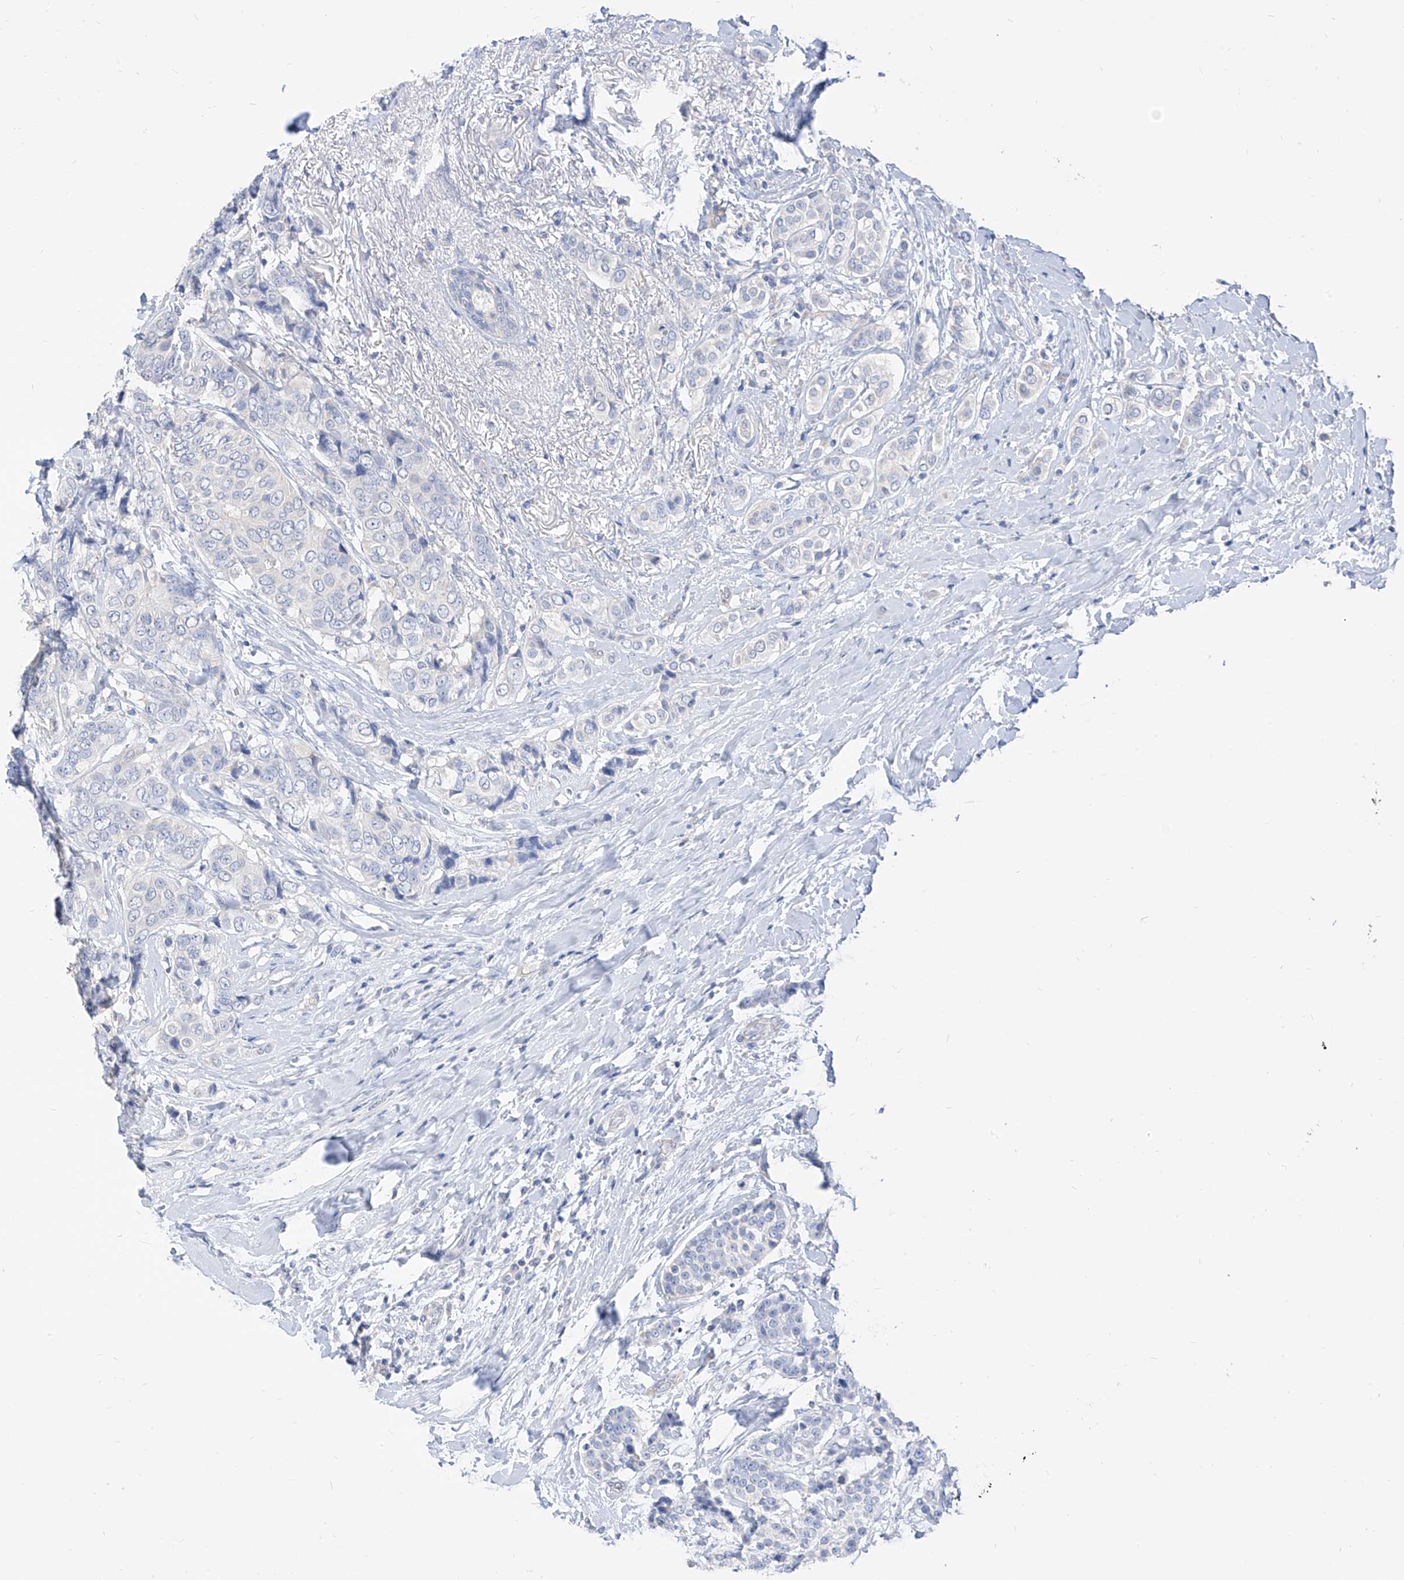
{"staining": {"intensity": "negative", "quantity": "none", "location": "none"}, "tissue": "breast cancer", "cell_type": "Tumor cells", "image_type": "cancer", "snomed": [{"axis": "morphology", "description": "Lobular carcinoma"}, {"axis": "topography", "description": "Breast"}], "caption": "DAB immunohistochemical staining of breast cancer (lobular carcinoma) reveals no significant expression in tumor cells.", "gene": "ZZEF1", "patient": {"sex": "female", "age": 51}}